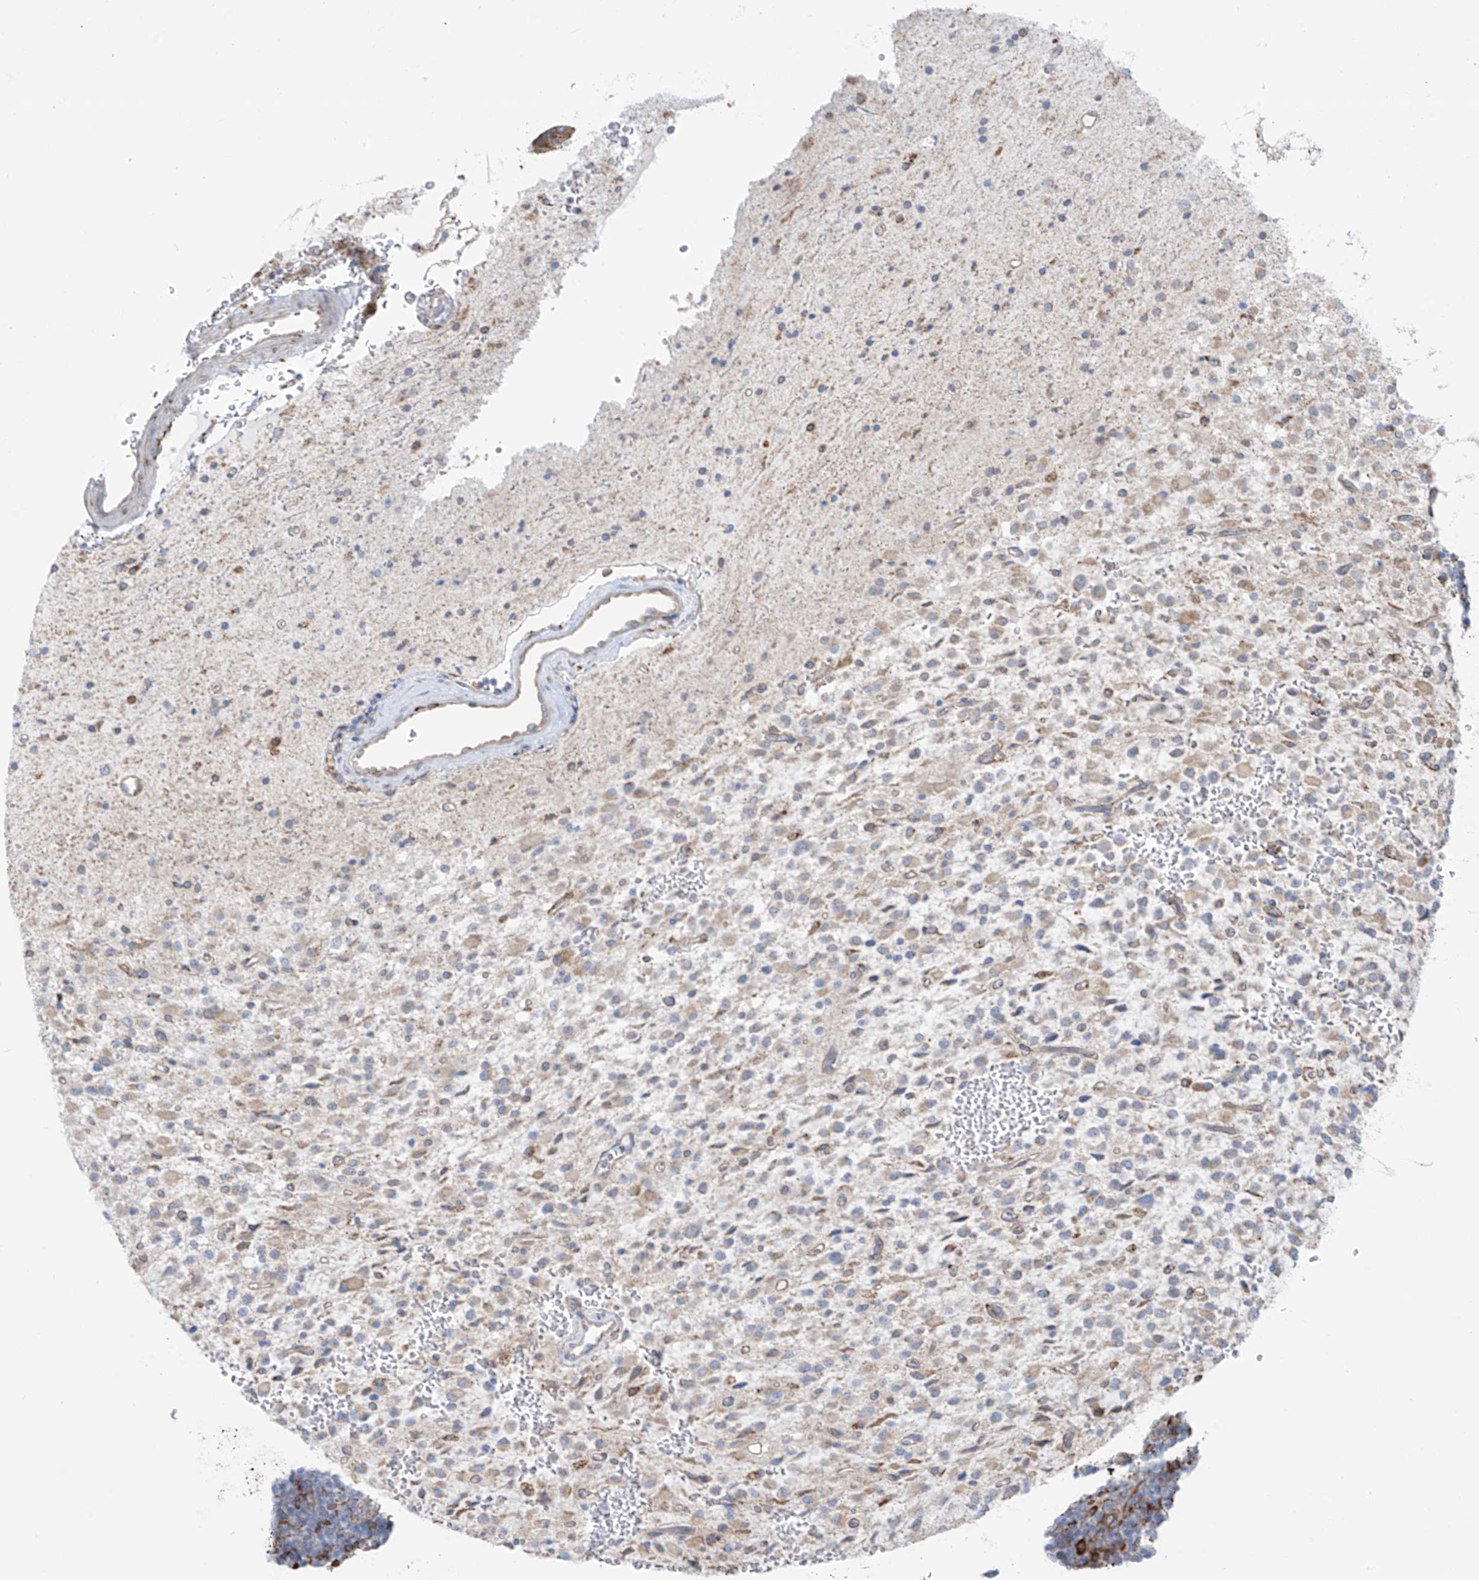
{"staining": {"intensity": "weak", "quantity": "25%-75%", "location": "cytoplasmic/membranous"}, "tissue": "glioma", "cell_type": "Tumor cells", "image_type": "cancer", "snomed": [{"axis": "morphology", "description": "Glioma, malignant, High grade"}, {"axis": "topography", "description": "Brain"}], "caption": "A micrograph of human malignant high-grade glioma stained for a protein displays weak cytoplasmic/membranous brown staining in tumor cells.", "gene": "ZNF354C", "patient": {"sex": "male", "age": 34}}